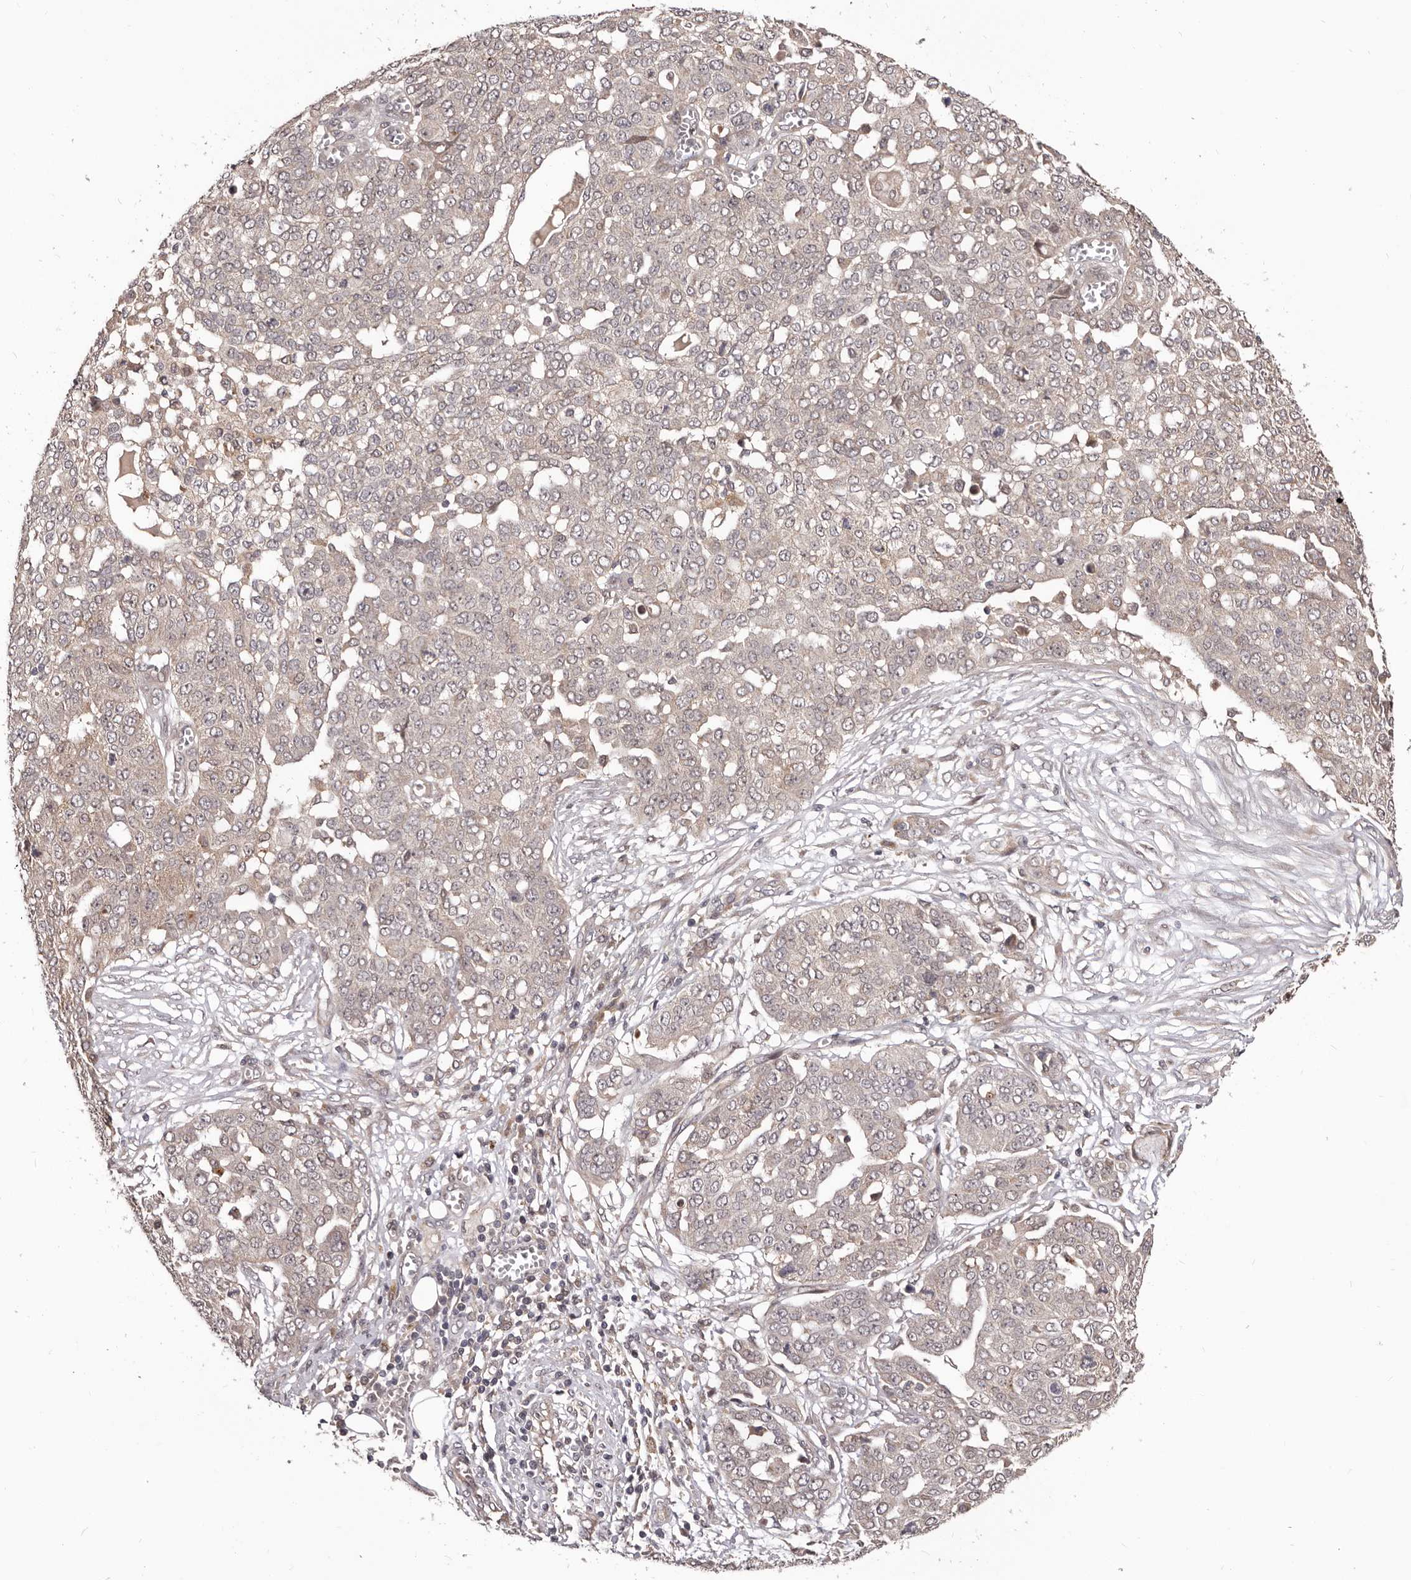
{"staining": {"intensity": "negative", "quantity": "none", "location": "none"}, "tissue": "ovarian cancer", "cell_type": "Tumor cells", "image_type": "cancer", "snomed": [{"axis": "morphology", "description": "Cystadenocarcinoma, serous, NOS"}, {"axis": "topography", "description": "Soft tissue"}, {"axis": "topography", "description": "Ovary"}], "caption": "Histopathology image shows no protein staining in tumor cells of ovarian cancer (serous cystadenocarcinoma) tissue.", "gene": "MDP1", "patient": {"sex": "female", "age": 57}}